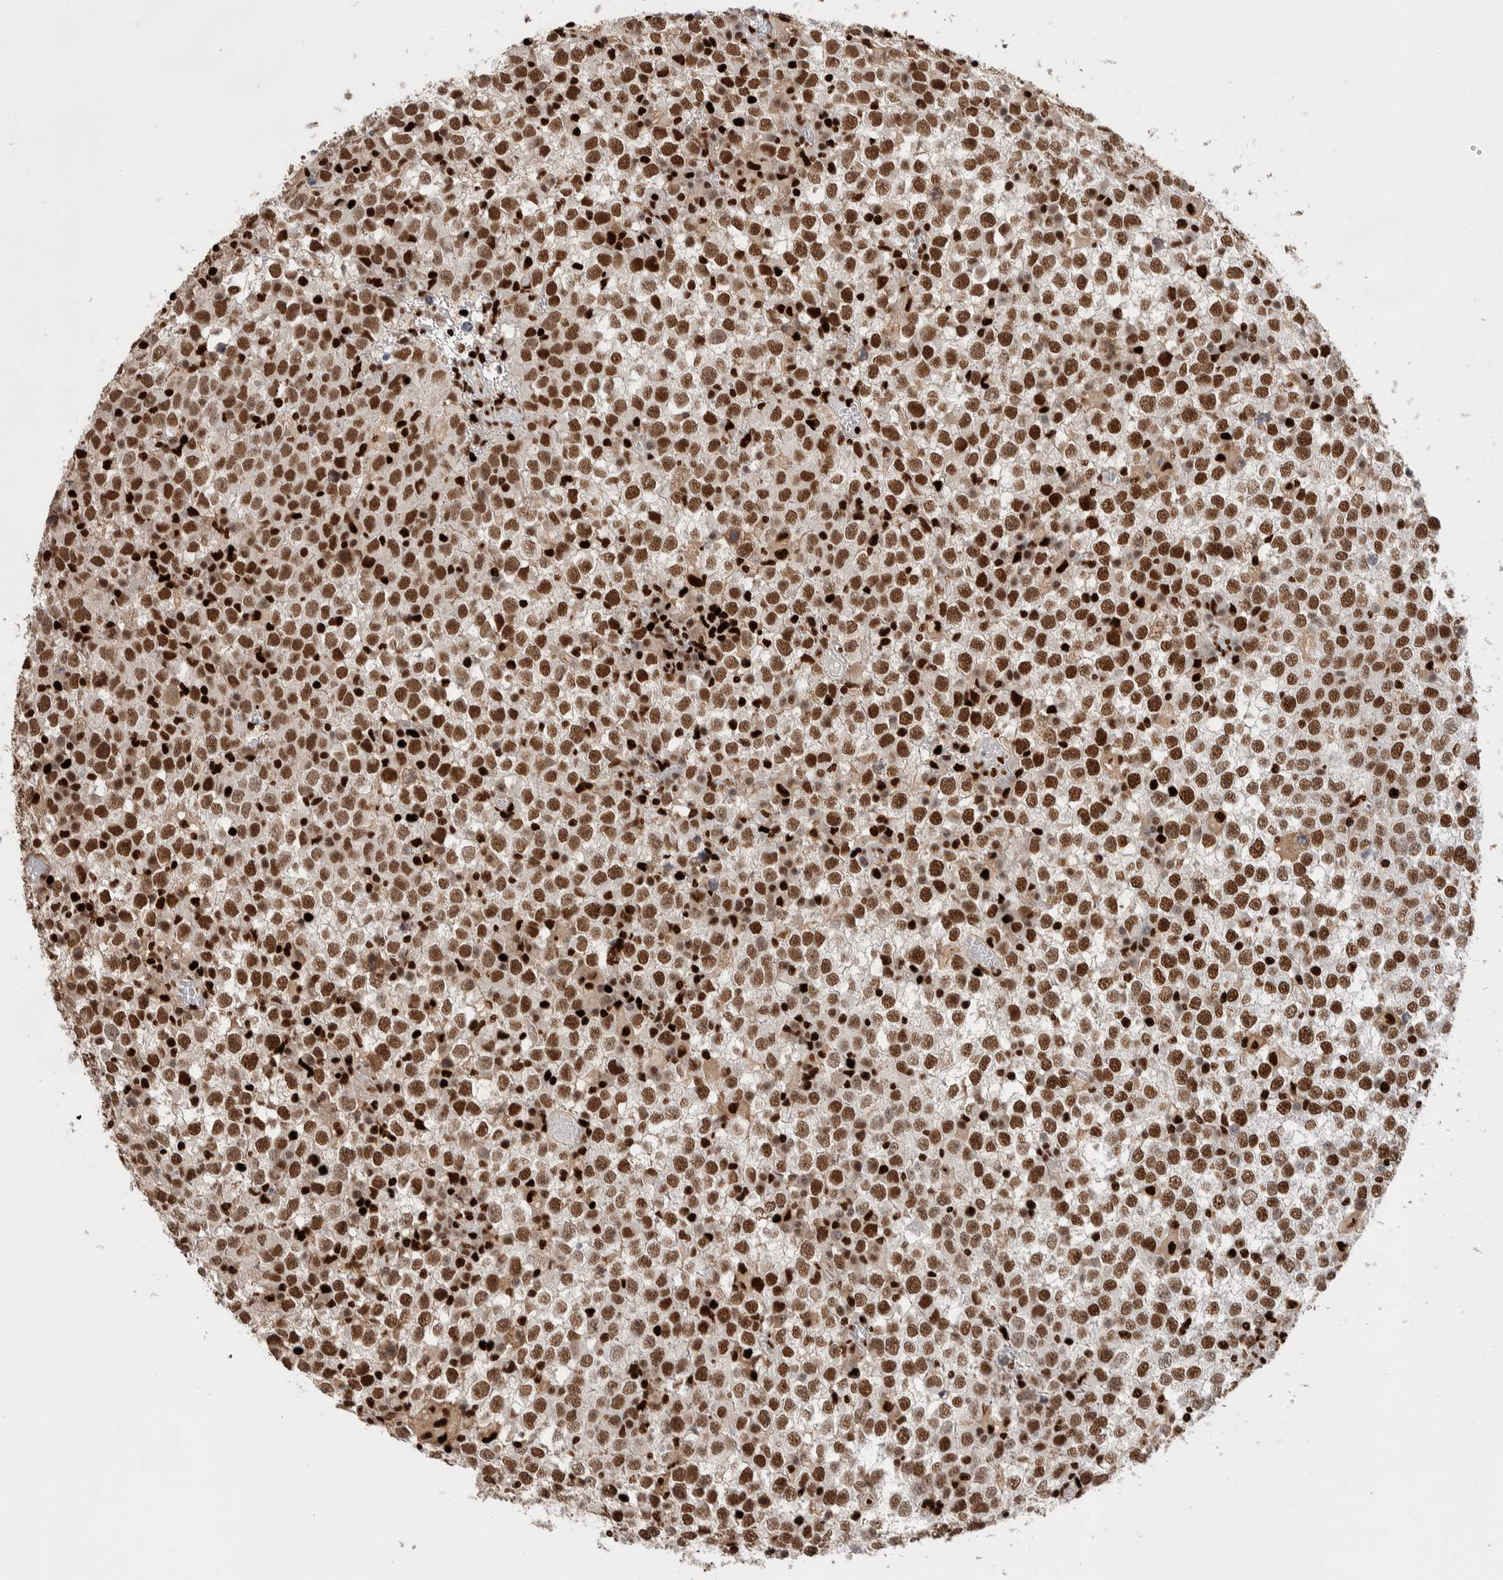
{"staining": {"intensity": "strong", "quantity": ">75%", "location": "nuclear"}, "tissue": "testis cancer", "cell_type": "Tumor cells", "image_type": "cancer", "snomed": [{"axis": "morphology", "description": "Seminoma, NOS"}, {"axis": "topography", "description": "Testis"}], "caption": "Immunohistochemistry (IHC) image of testis cancer stained for a protein (brown), which demonstrates high levels of strong nuclear staining in about >75% of tumor cells.", "gene": "RNASEK-C17orf49", "patient": {"sex": "male", "age": 65}}